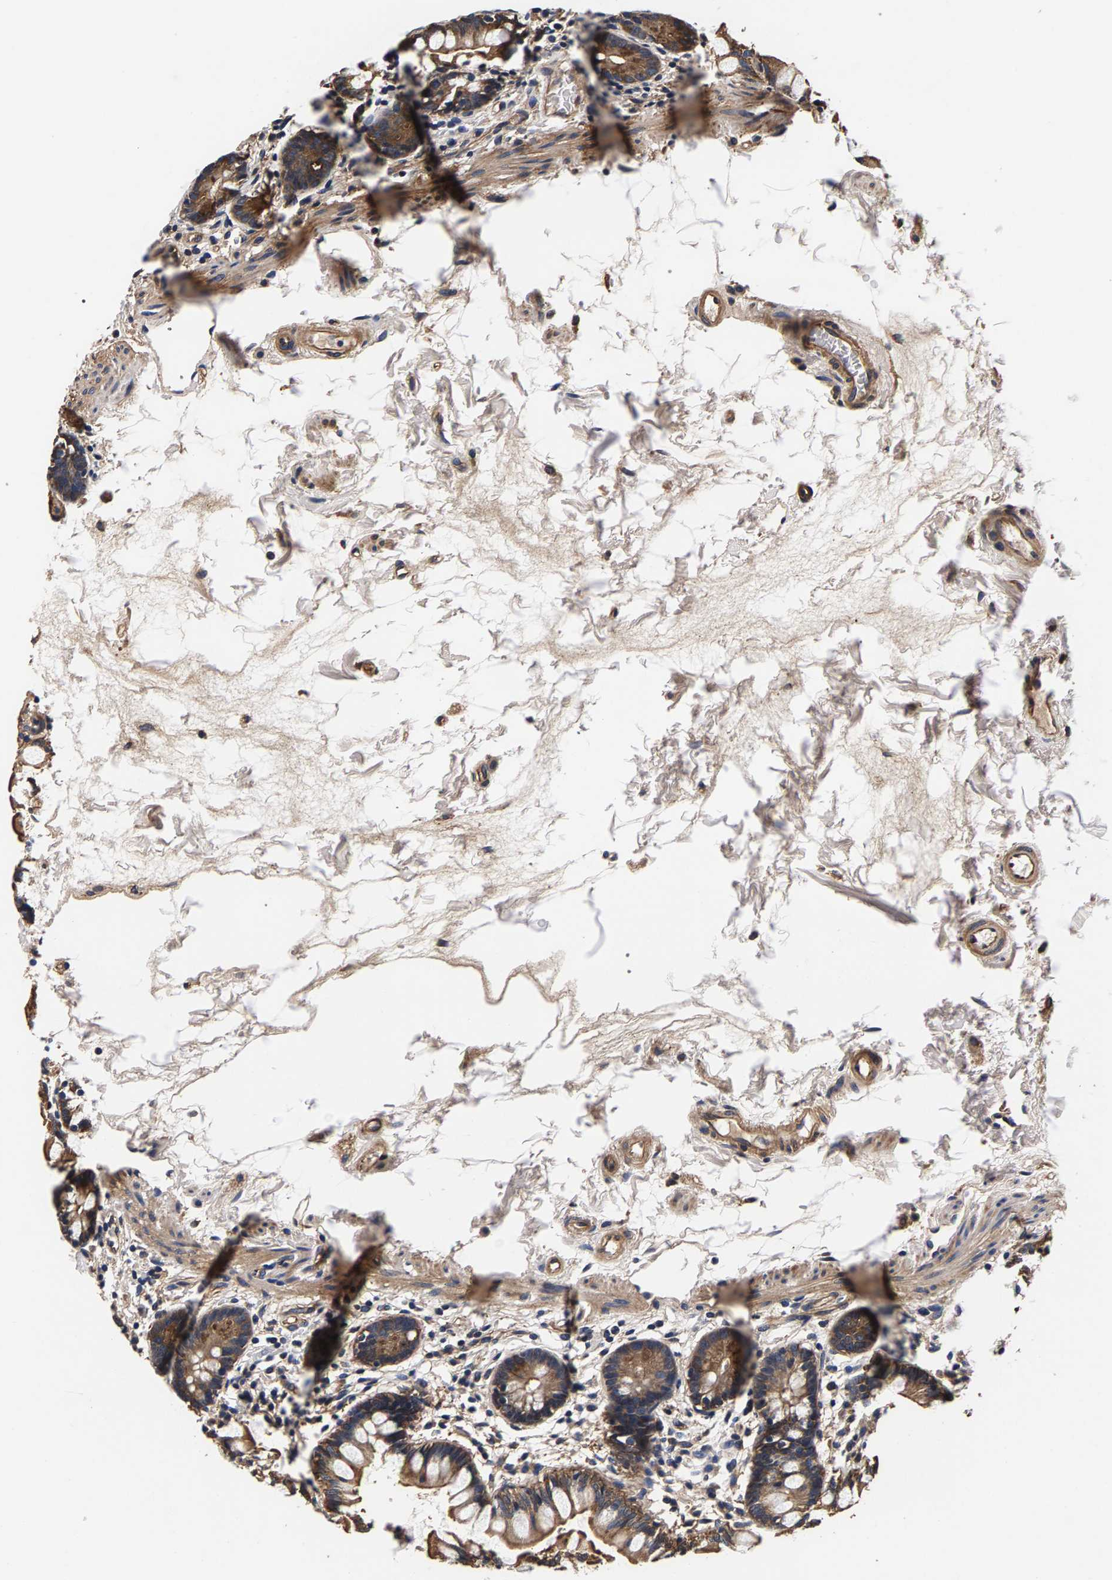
{"staining": {"intensity": "strong", "quantity": ">75%", "location": "cytoplasmic/membranous"}, "tissue": "small intestine", "cell_type": "Glandular cells", "image_type": "normal", "snomed": [{"axis": "morphology", "description": "Normal tissue, NOS"}, {"axis": "topography", "description": "Small intestine"}], "caption": "The immunohistochemical stain shows strong cytoplasmic/membranous expression in glandular cells of unremarkable small intestine.", "gene": "MARCHF7", "patient": {"sex": "female", "age": 84}}